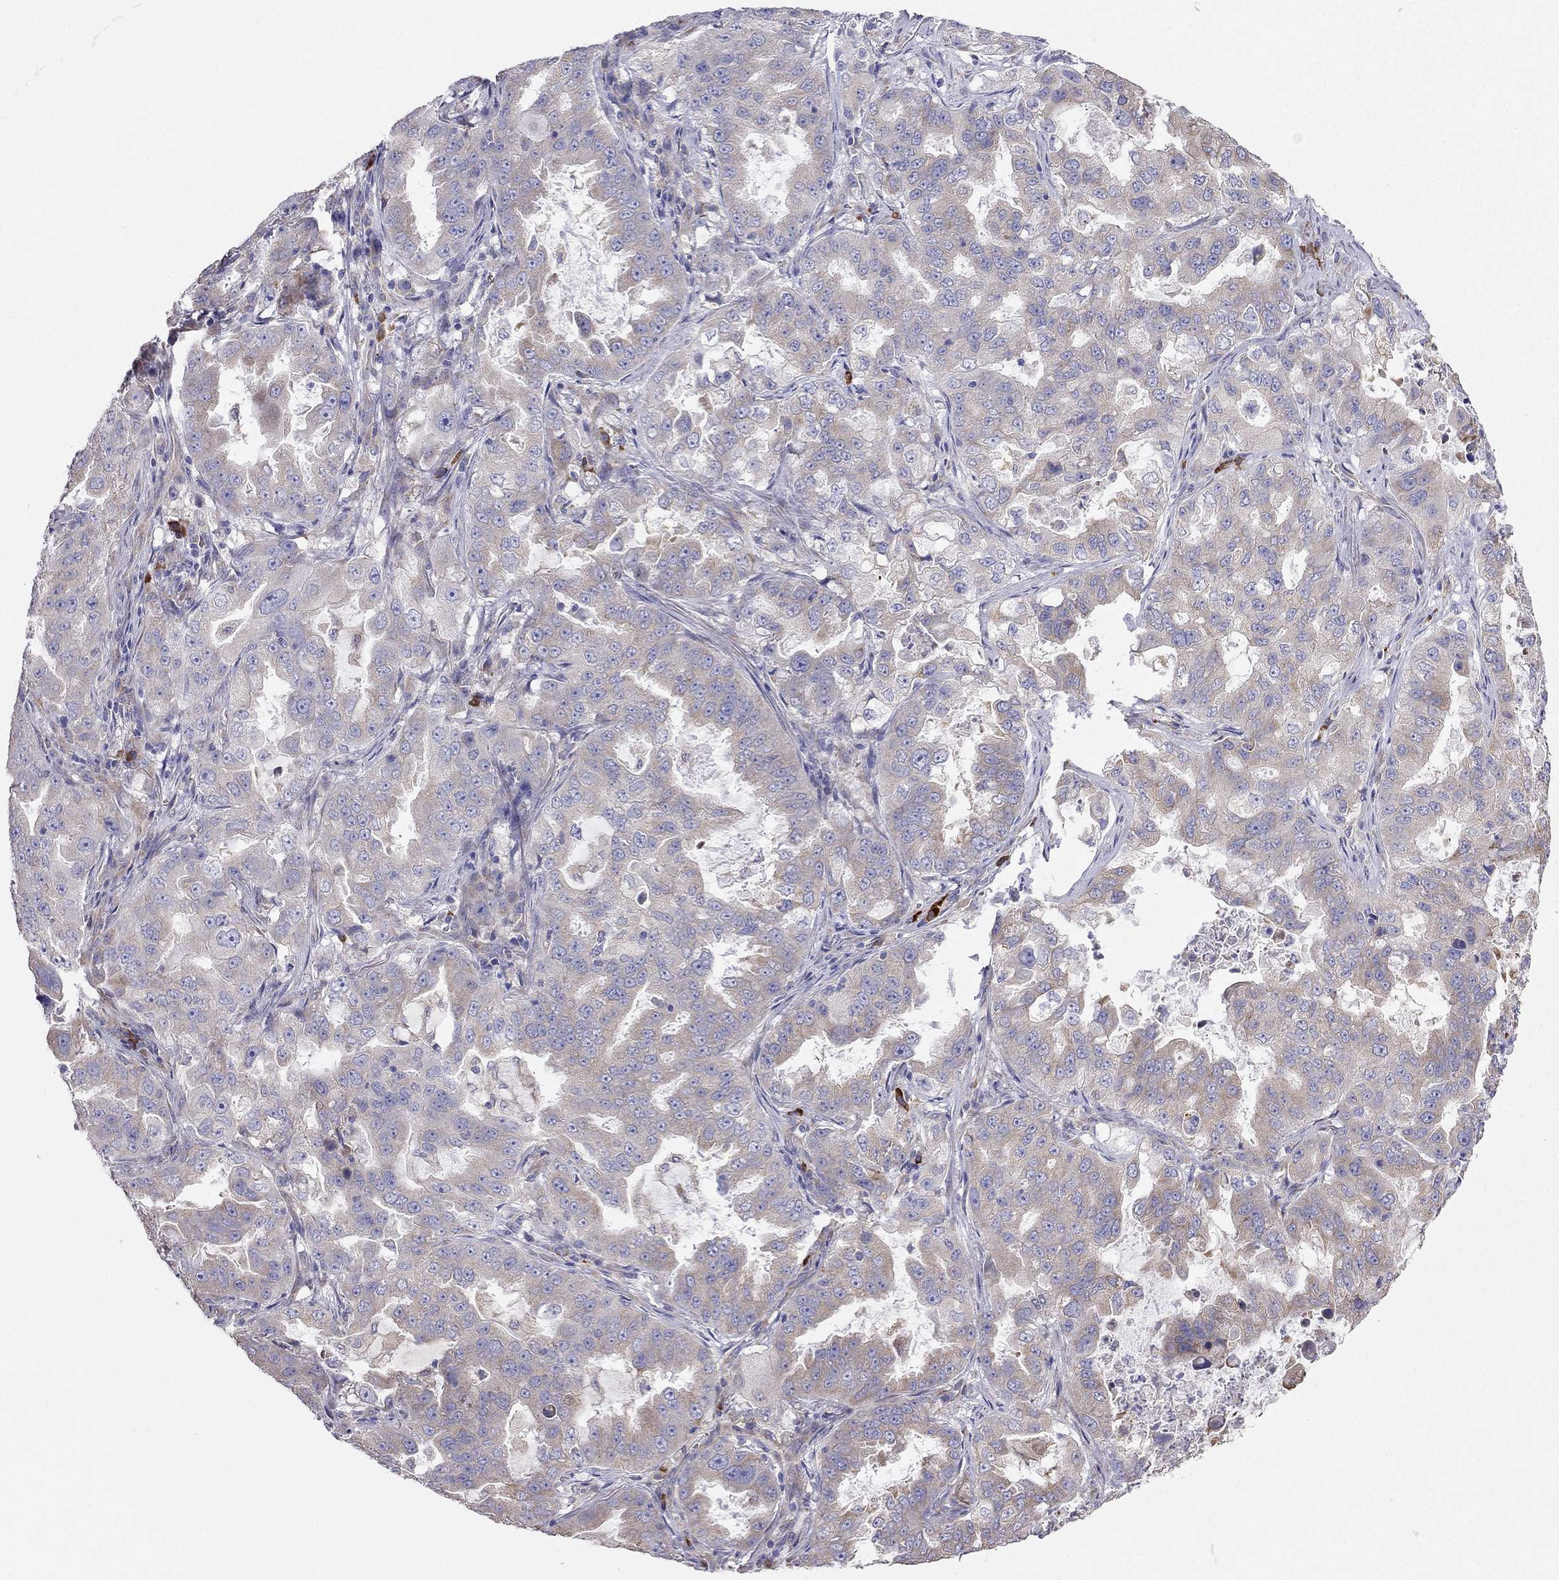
{"staining": {"intensity": "weak", "quantity": "25%-75%", "location": "cytoplasmic/membranous"}, "tissue": "lung cancer", "cell_type": "Tumor cells", "image_type": "cancer", "snomed": [{"axis": "morphology", "description": "Adenocarcinoma, NOS"}, {"axis": "topography", "description": "Lung"}], "caption": "Lung cancer (adenocarcinoma) was stained to show a protein in brown. There is low levels of weak cytoplasmic/membranous expression in approximately 25%-75% of tumor cells.", "gene": "LONRF2", "patient": {"sex": "female", "age": 61}}